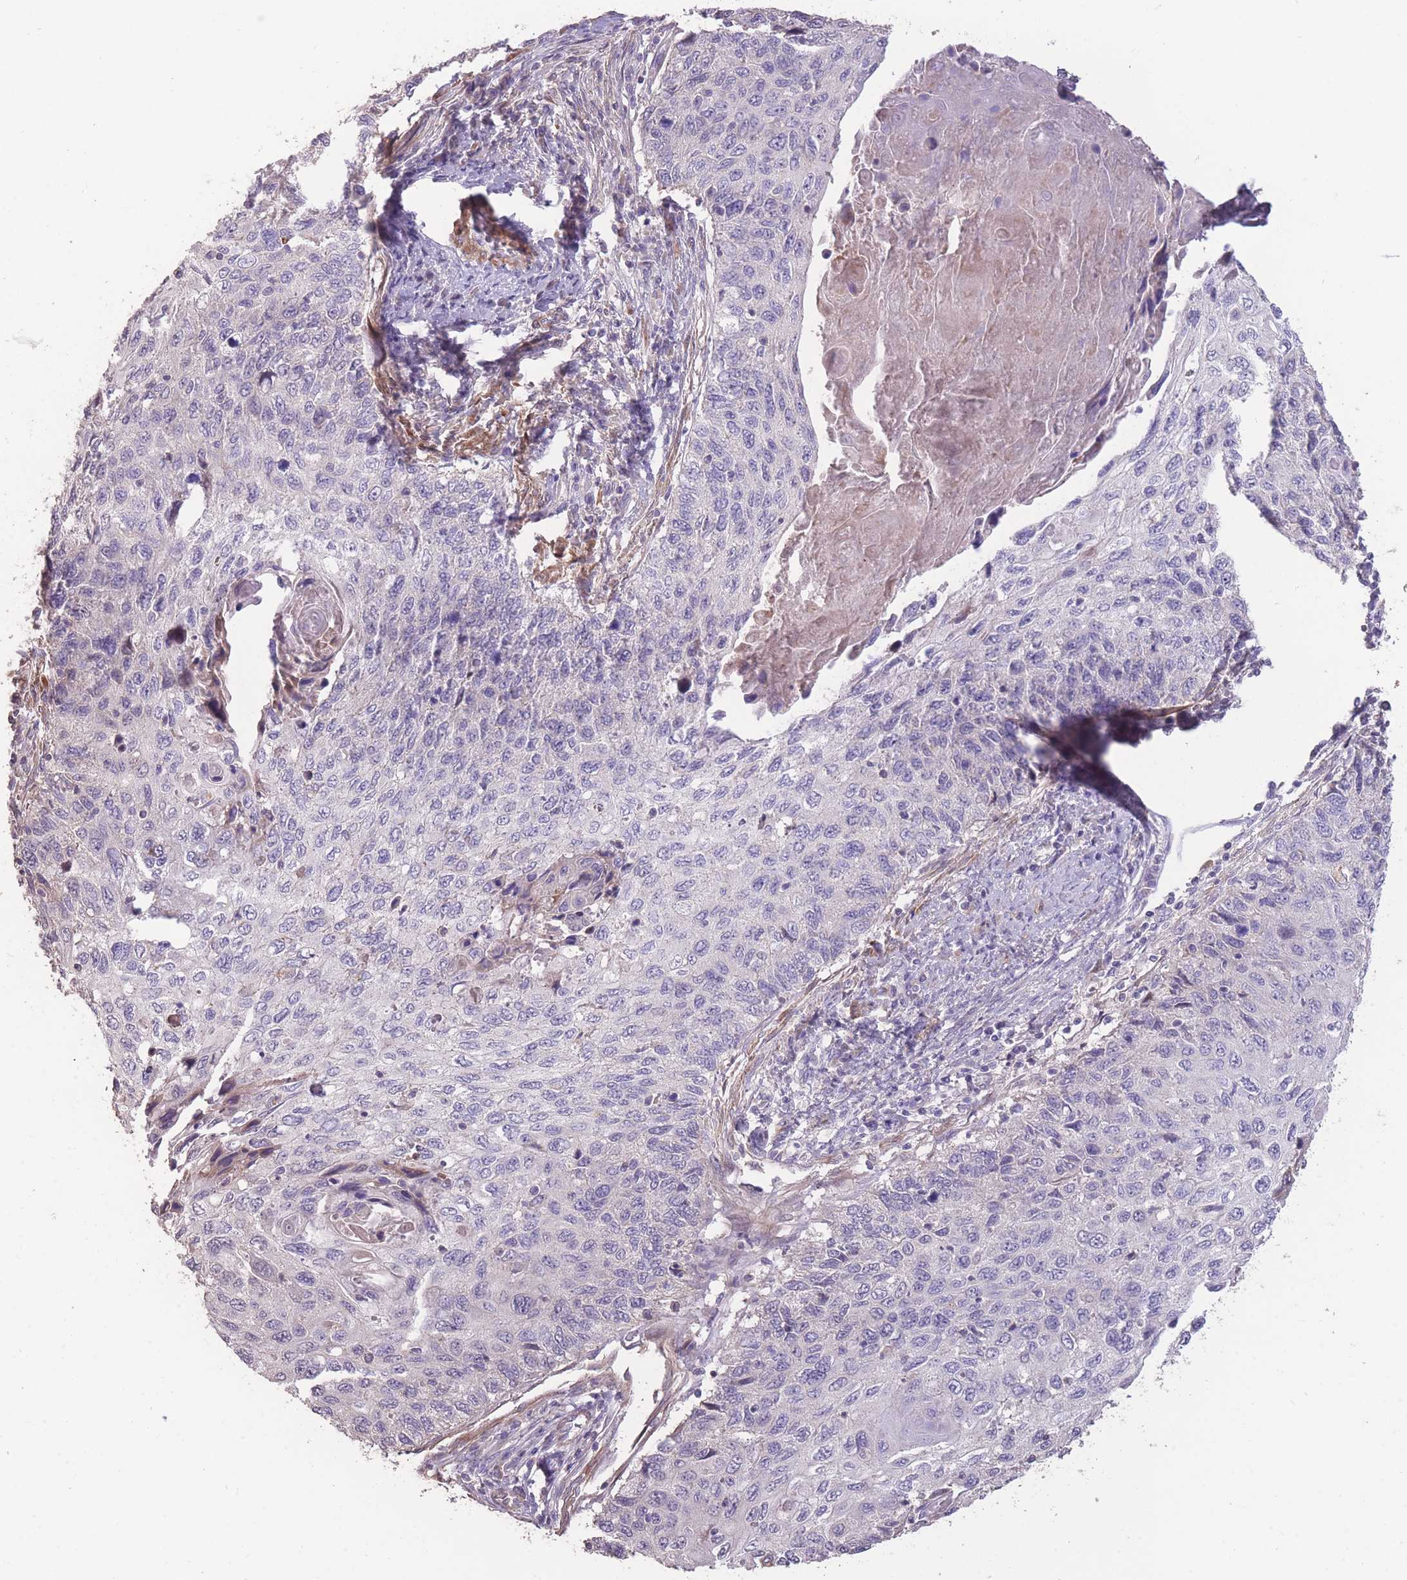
{"staining": {"intensity": "negative", "quantity": "none", "location": "none"}, "tissue": "cervical cancer", "cell_type": "Tumor cells", "image_type": "cancer", "snomed": [{"axis": "morphology", "description": "Squamous cell carcinoma, NOS"}, {"axis": "topography", "description": "Cervix"}], "caption": "Immunohistochemical staining of human cervical cancer exhibits no significant expression in tumor cells. (DAB (3,3'-diaminobenzidine) immunohistochemistry (IHC), high magnification).", "gene": "RSPH10B", "patient": {"sex": "female", "age": 70}}